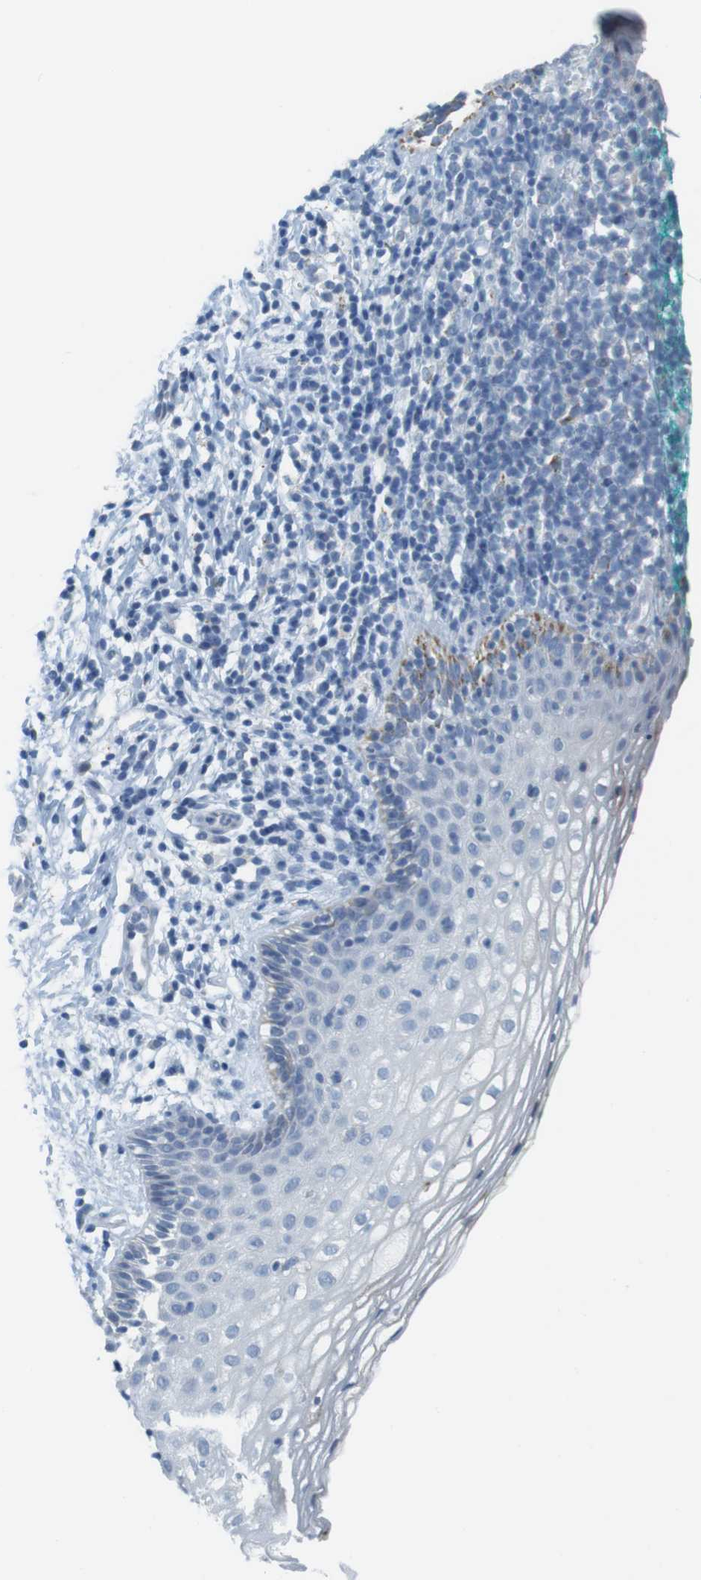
{"staining": {"intensity": "moderate", "quantity": "<25%", "location": "cytoplasmic/membranous"}, "tissue": "vagina", "cell_type": "Squamous epithelial cells", "image_type": "normal", "snomed": [{"axis": "morphology", "description": "Normal tissue, NOS"}, {"axis": "topography", "description": "Vagina"}], "caption": "IHC staining of unremarkable vagina, which displays low levels of moderate cytoplasmic/membranous expression in about <25% of squamous epithelial cells indicating moderate cytoplasmic/membranous protein positivity. The staining was performed using DAB (3,3'-diaminobenzidine) (brown) for protein detection and nuclei were counterstained in hematoxylin (blue).", "gene": "YIPF1", "patient": {"sex": "female", "age": 44}}